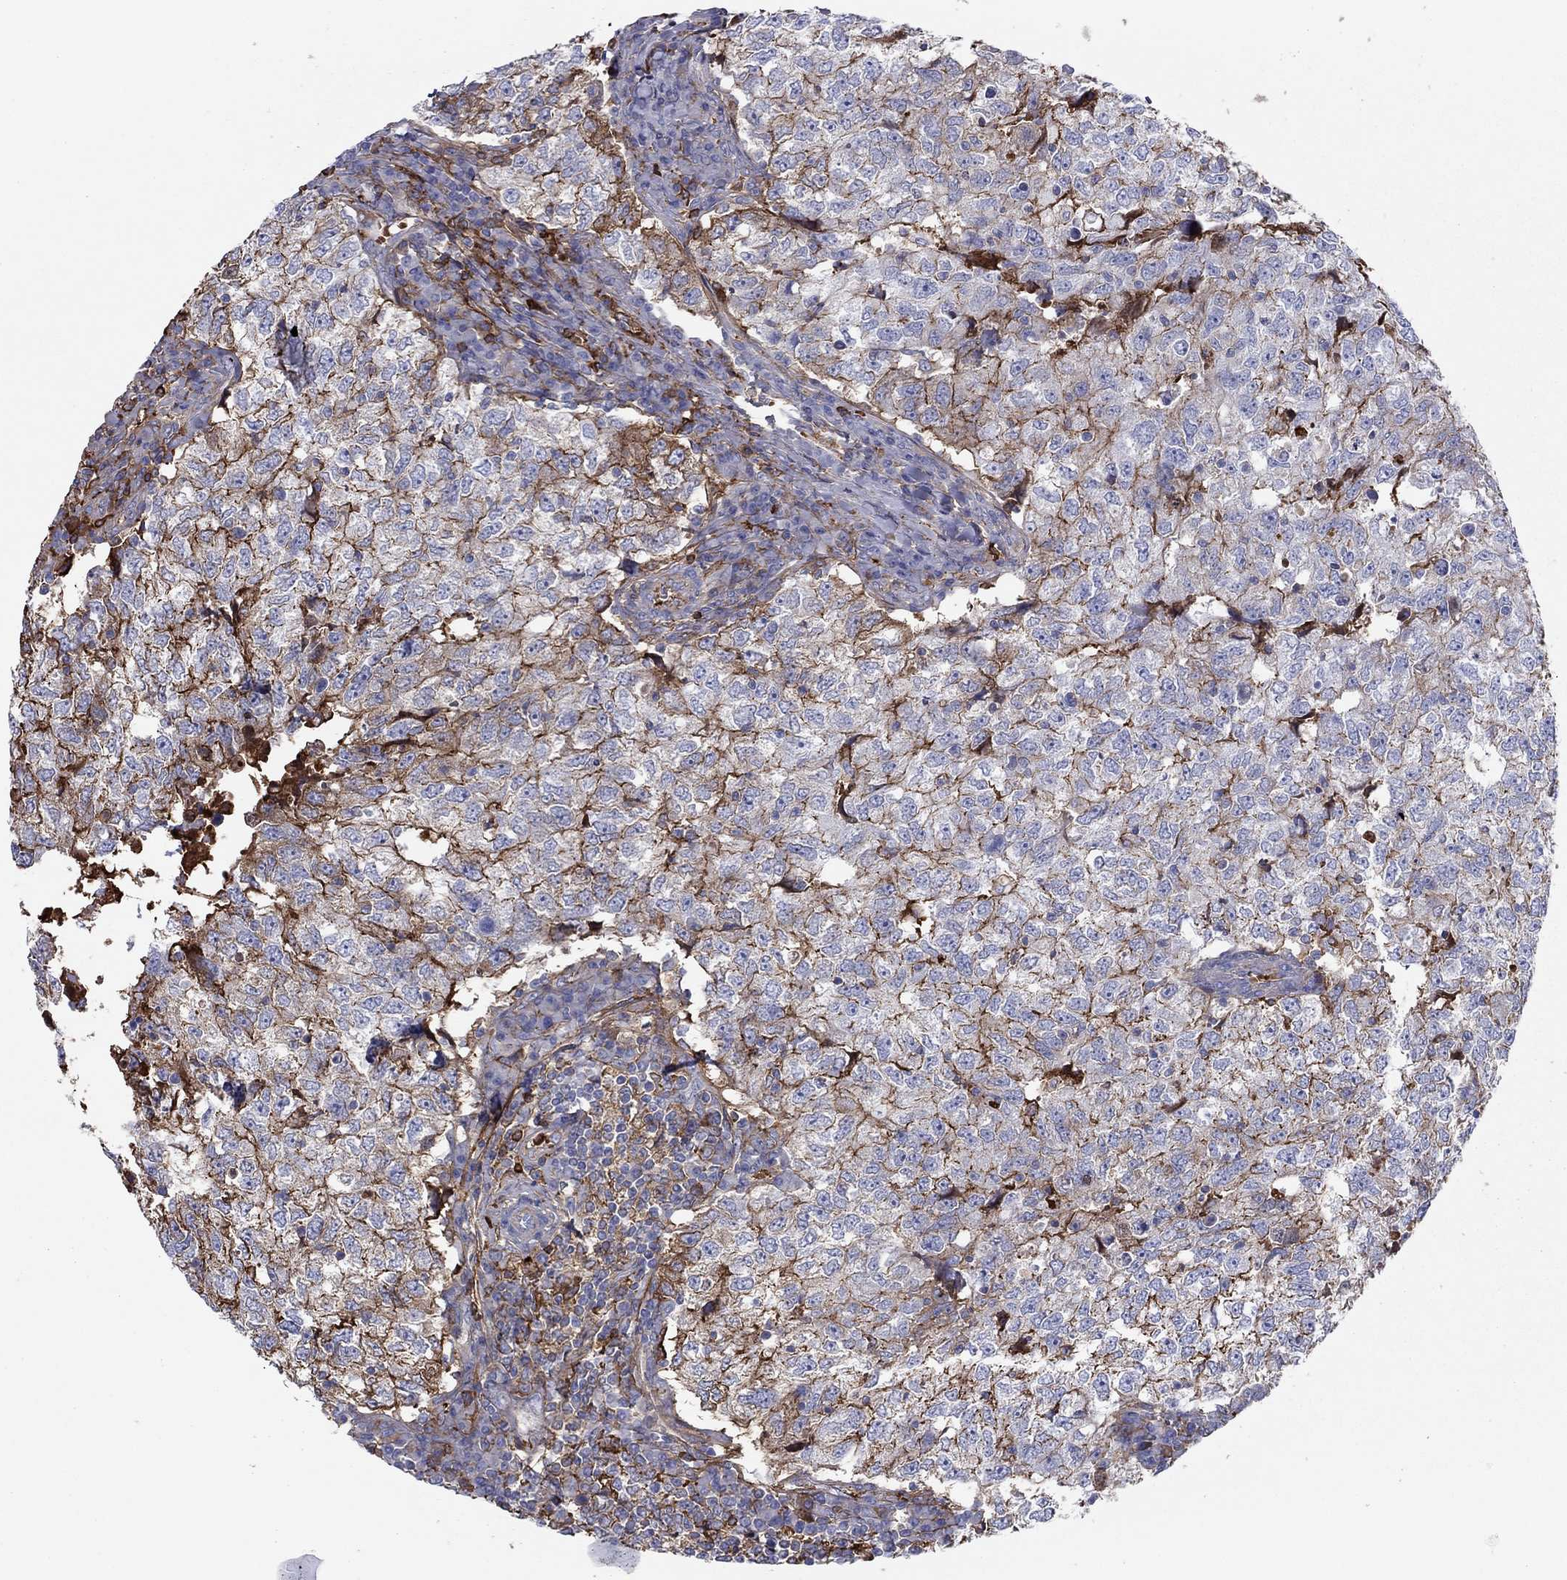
{"staining": {"intensity": "strong", "quantity": "25%-75%", "location": "cytoplasmic/membranous"}, "tissue": "breast cancer", "cell_type": "Tumor cells", "image_type": "cancer", "snomed": [{"axis": "morphology", "description": "Duct carcinoma"}, {"axis": "topography", "description": "Breast"}], "caption": "IHC of human breast cancer (intraductal carcinoma) exhibits high levels of strong cytoplasmic/membranous staining in about 25%-75% of tumor cells.", "gene": "HPX", "patient": {"sex": "female", "age": 30}}